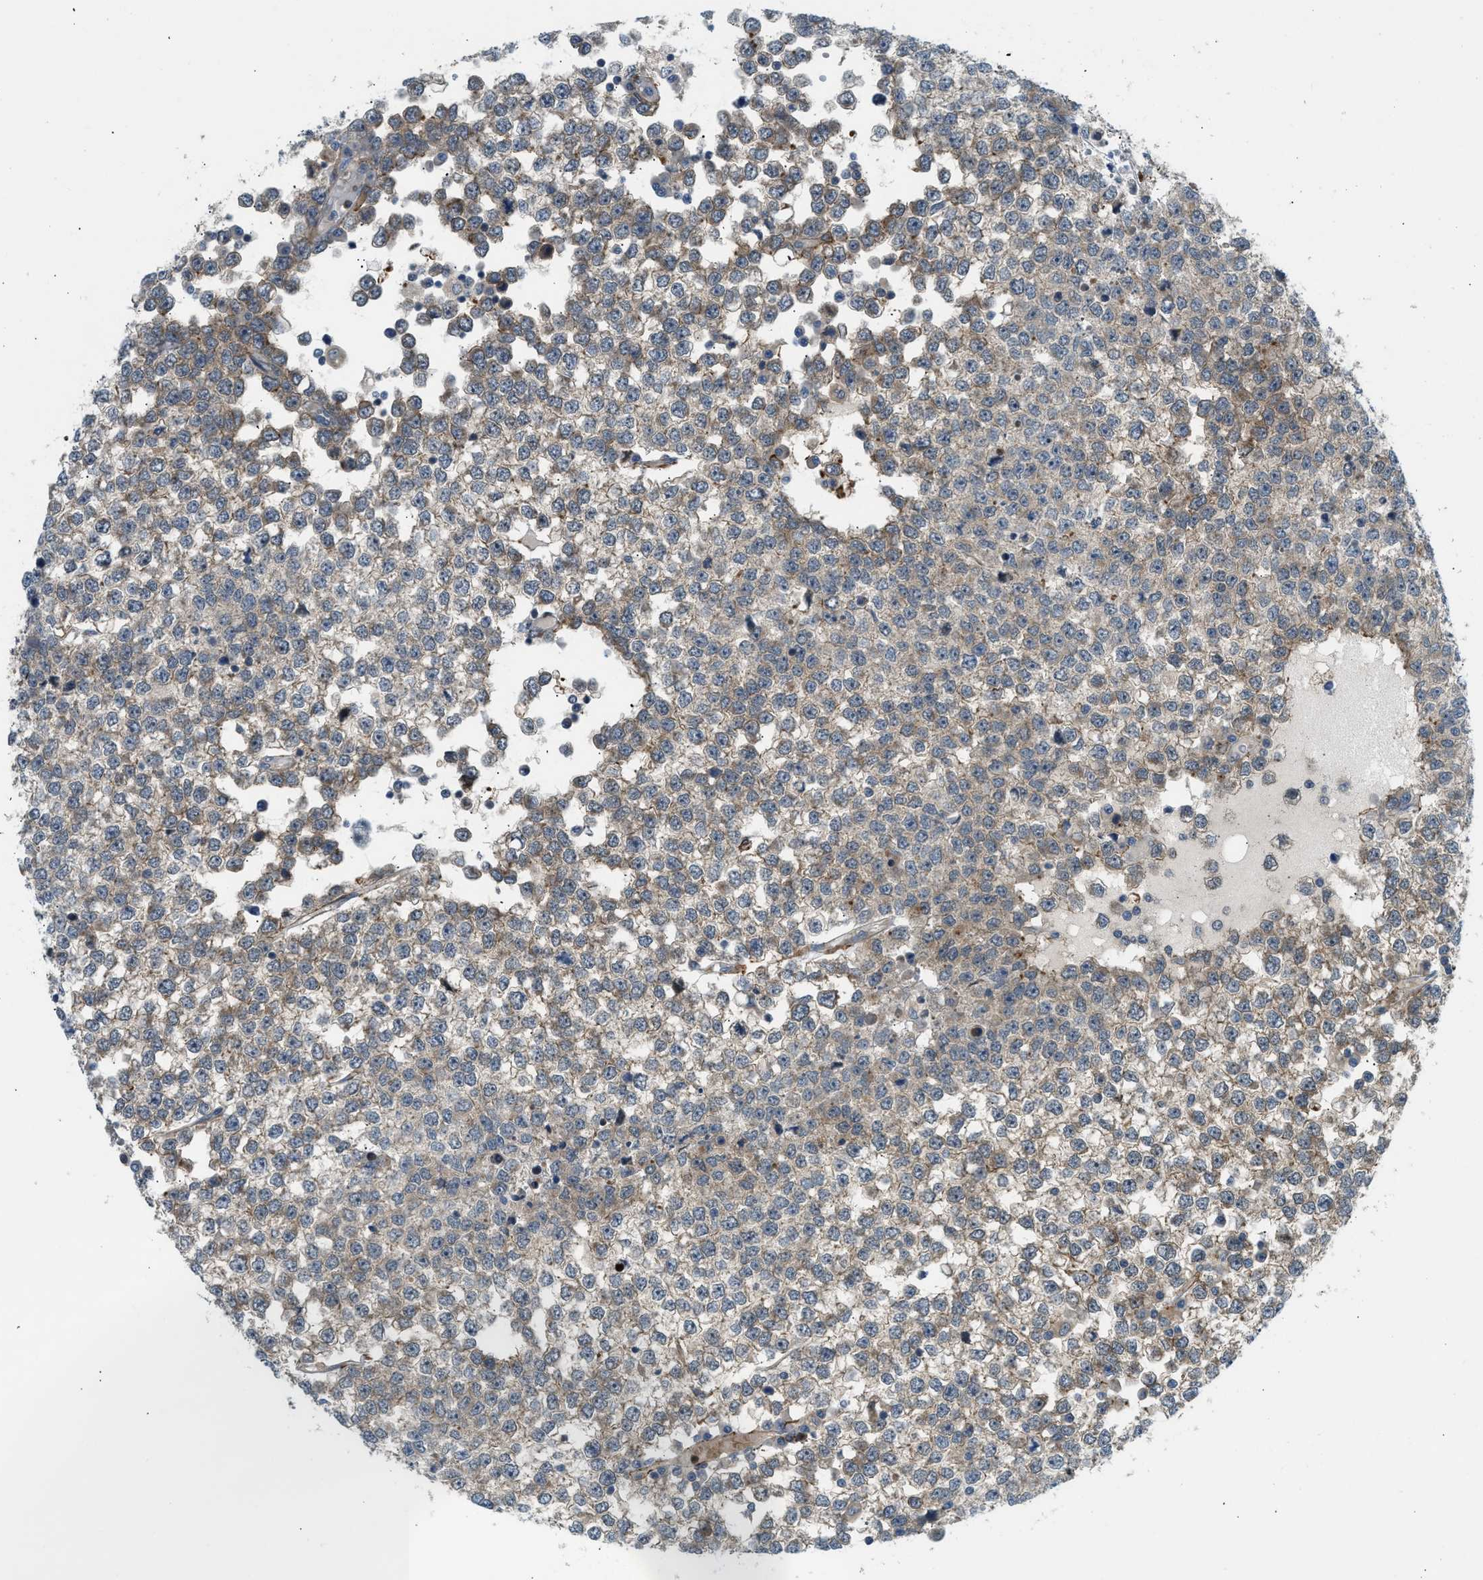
{"staining": {"intensity": "moderate", "quantity": "25%-75%", "location": "cytoplasmic/membranous"}, "tissue": "testis cancer", "cell_type": "Tumor cells", "image_type": "cancer", "snomed": [{"axis": "morphology", "description": "Seminoma, NOS"}, {"axis": "topography", "description": "Testis"}], "caption": "Testis seminoma stained with a brown dye reveals moderate cytoplasmic/membranous positive expression in approximately 25%-75% of tumor cells.", "gene": "EDNRA", "patient": {"sex": "male", "age": 65}}